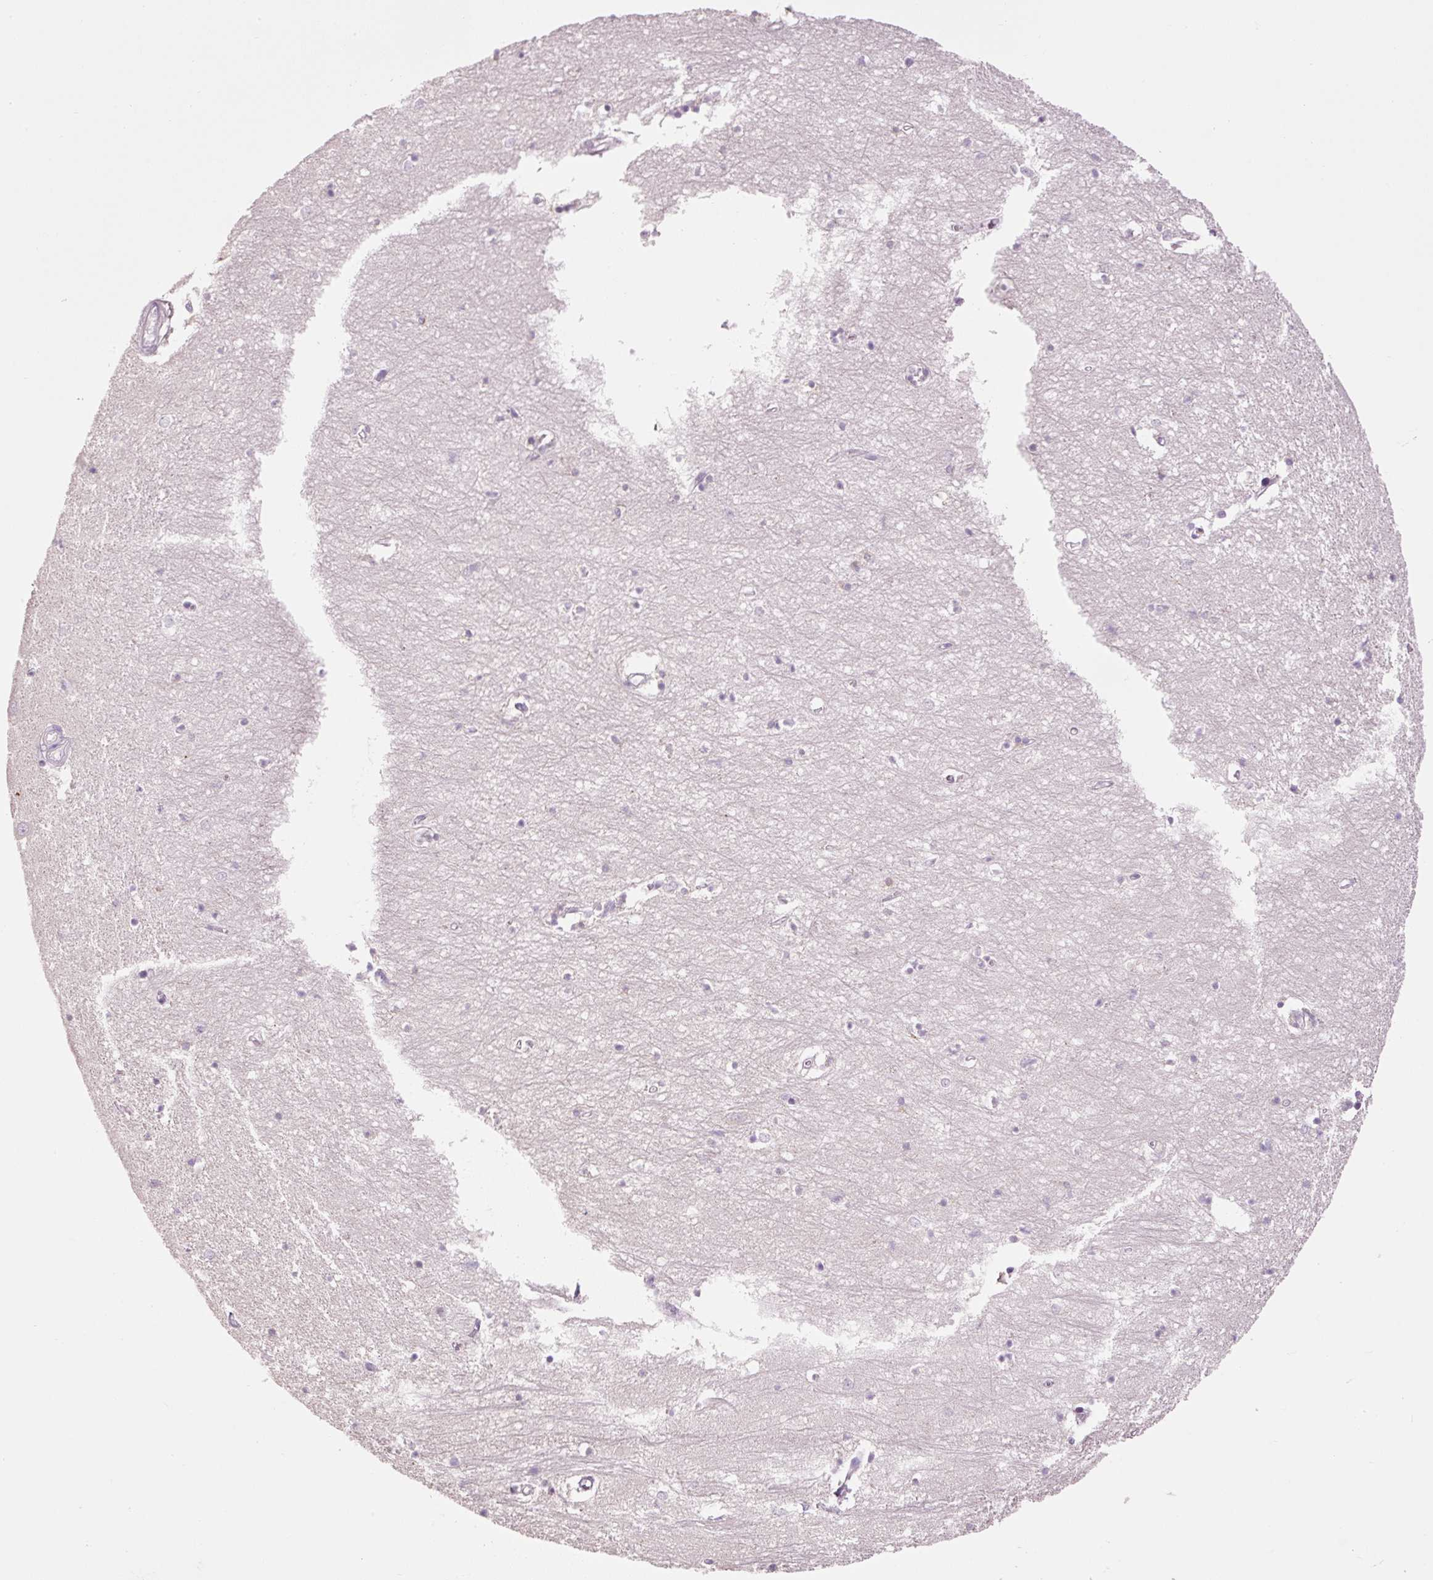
{"staining": {"intensity": "negative", "quantity": "none", "location": "none"}, "tissue": "hippocampus", "cell_type": "Glial cells", "image_type": "normal", "snomed": [{"axis": "morphology", "description": "Normal tissue, NOS"}, {"axis": "topography", "description": "Hippocampus"}], "caption": "The histopathology image displays no significant positivity in glial cells of hippocampus.", "gene": "HAX1", "patient": {"sex": "female", "age": 64}}